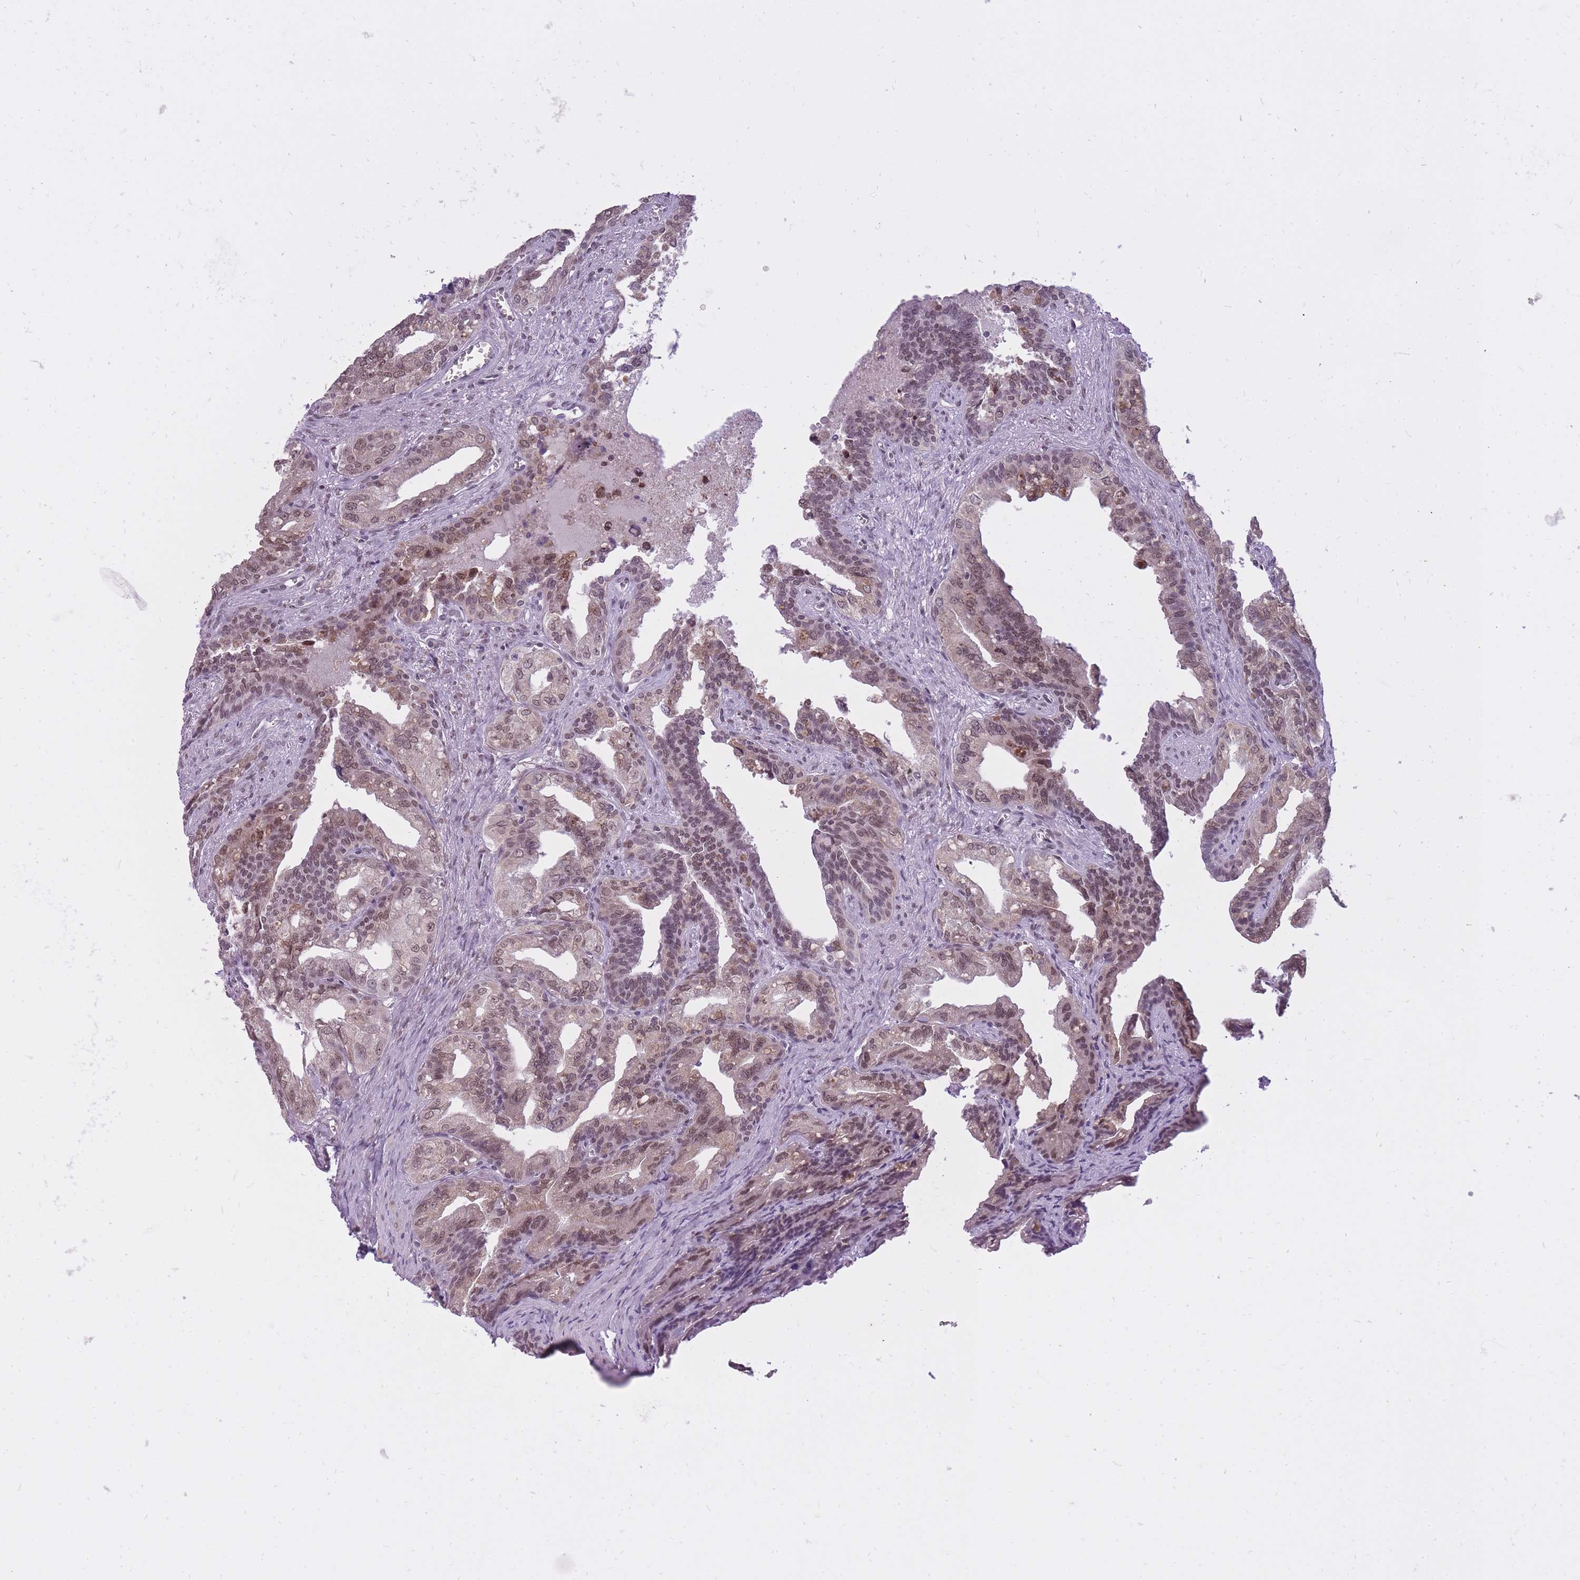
{"staining": {"intensity": "moderate", "quantity": ">75%", "location": "cytoplasmic/membranous,nuclear"}, "tissue": "seminal vesicle", "cell_type": "Glandular cells", "image_type": "normal", "snomed": [{"axis": "morphology", "description": "Normal tissue, NOS"}, {"axis": "topography", "description": "Seminal veicle"}], "caption": "Protein staining exhibits moderate cytoplasmic/membranous,nuclear expression in approximately >75% of glandular cells in benign seminal vesicle. The protein of interest is shown in brown color, while the nuclei are stained blue.", "gene": "TIGD1", "patient": {"sex": "male", "age": 67}}